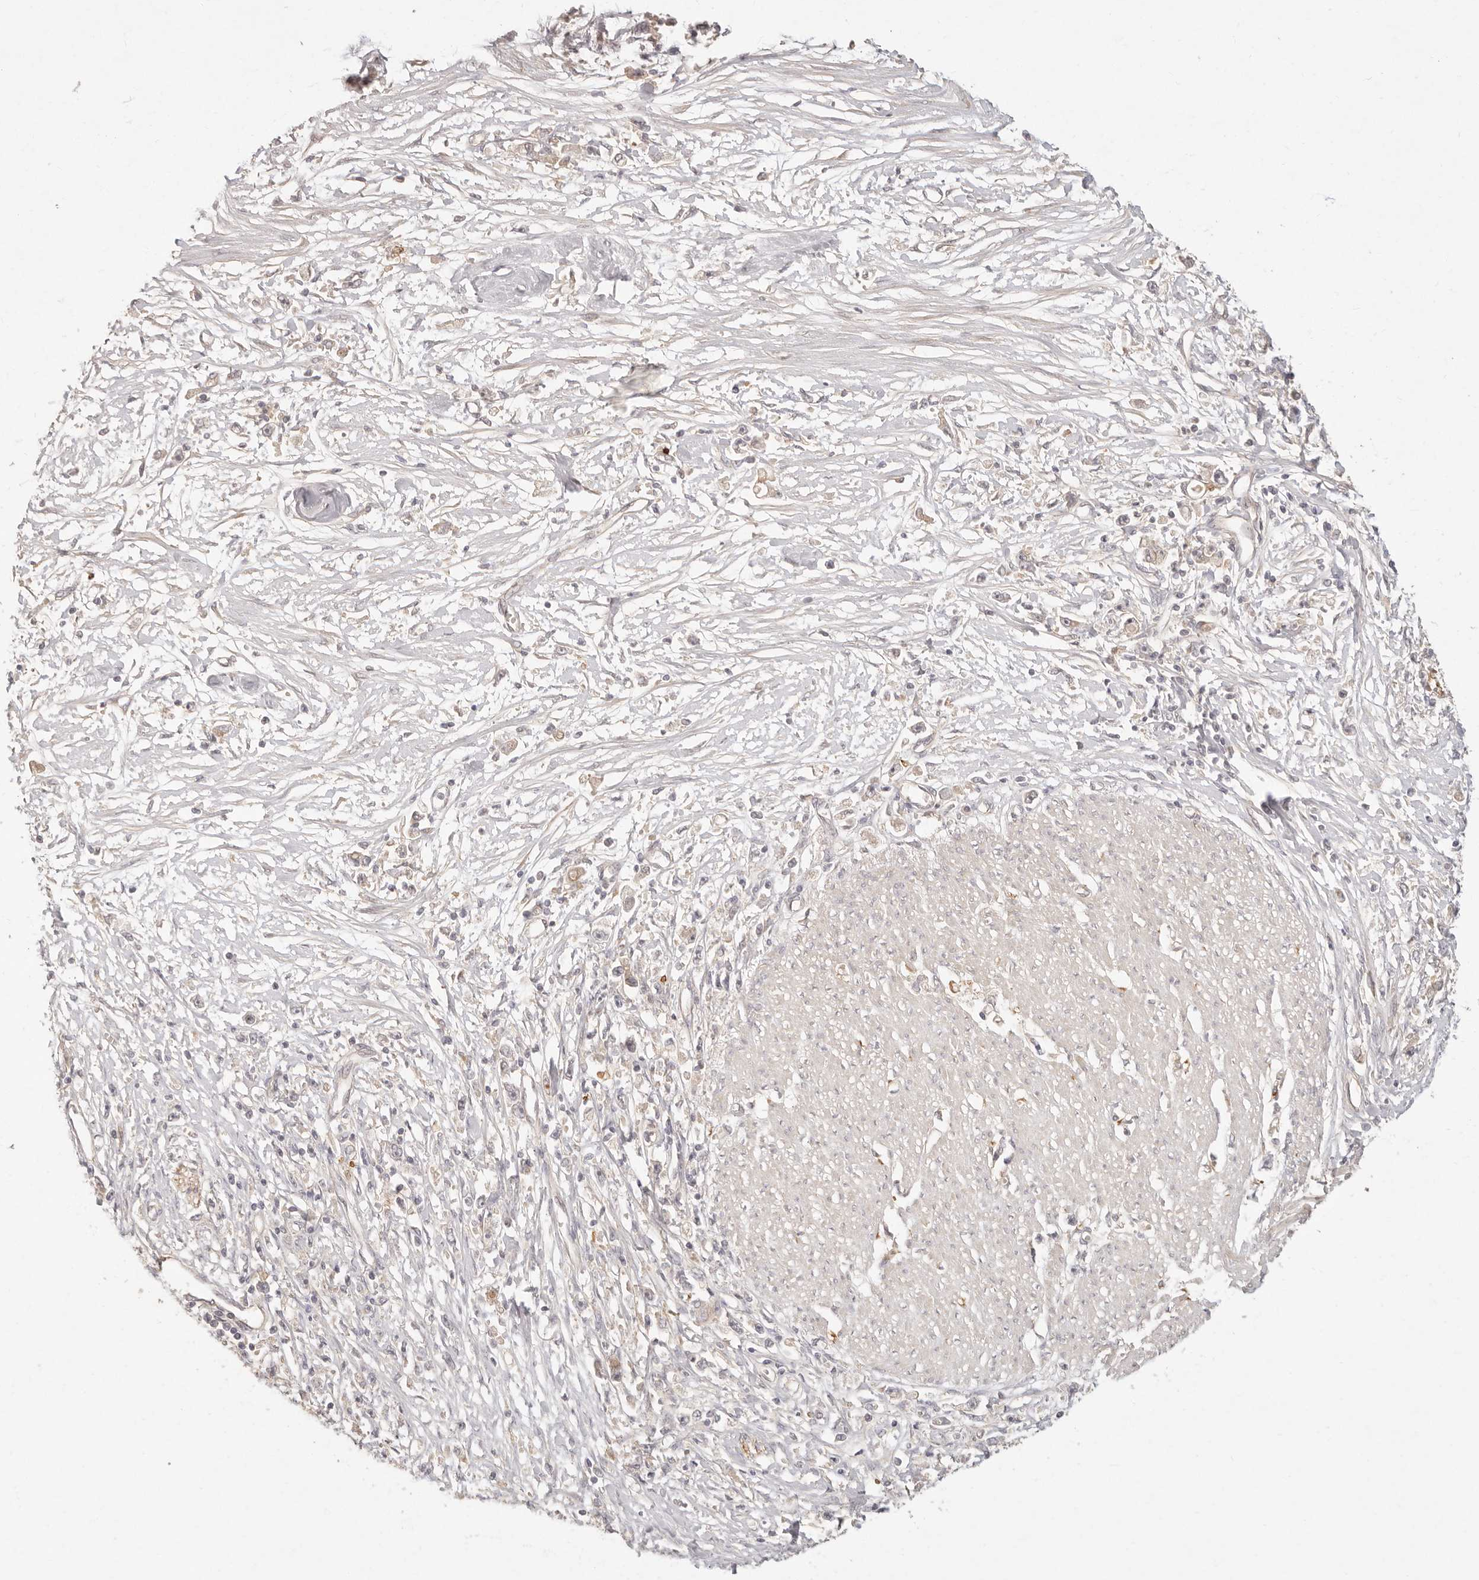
{"staining": {"intensity": "negative", "quantity": "none", "location": "none"}, "tissue": "stomach cancer", "cell_type": "Tumor cells", "image_type": "cancer", "snomed": [{"axis": "morphology", "description": "Adenocarcinoma, NOS"}, {"axis": "topography", "description": "Stomach"}], "caption": "DAB (3,3'-diaminobenzidine) immunohistochemical staining of stomach cancer (adenocarcinoma) shows no significant positivity in tumor cells.", "gene": "PPP1R3B", "patient": {"sex": "female", "age": 59}}